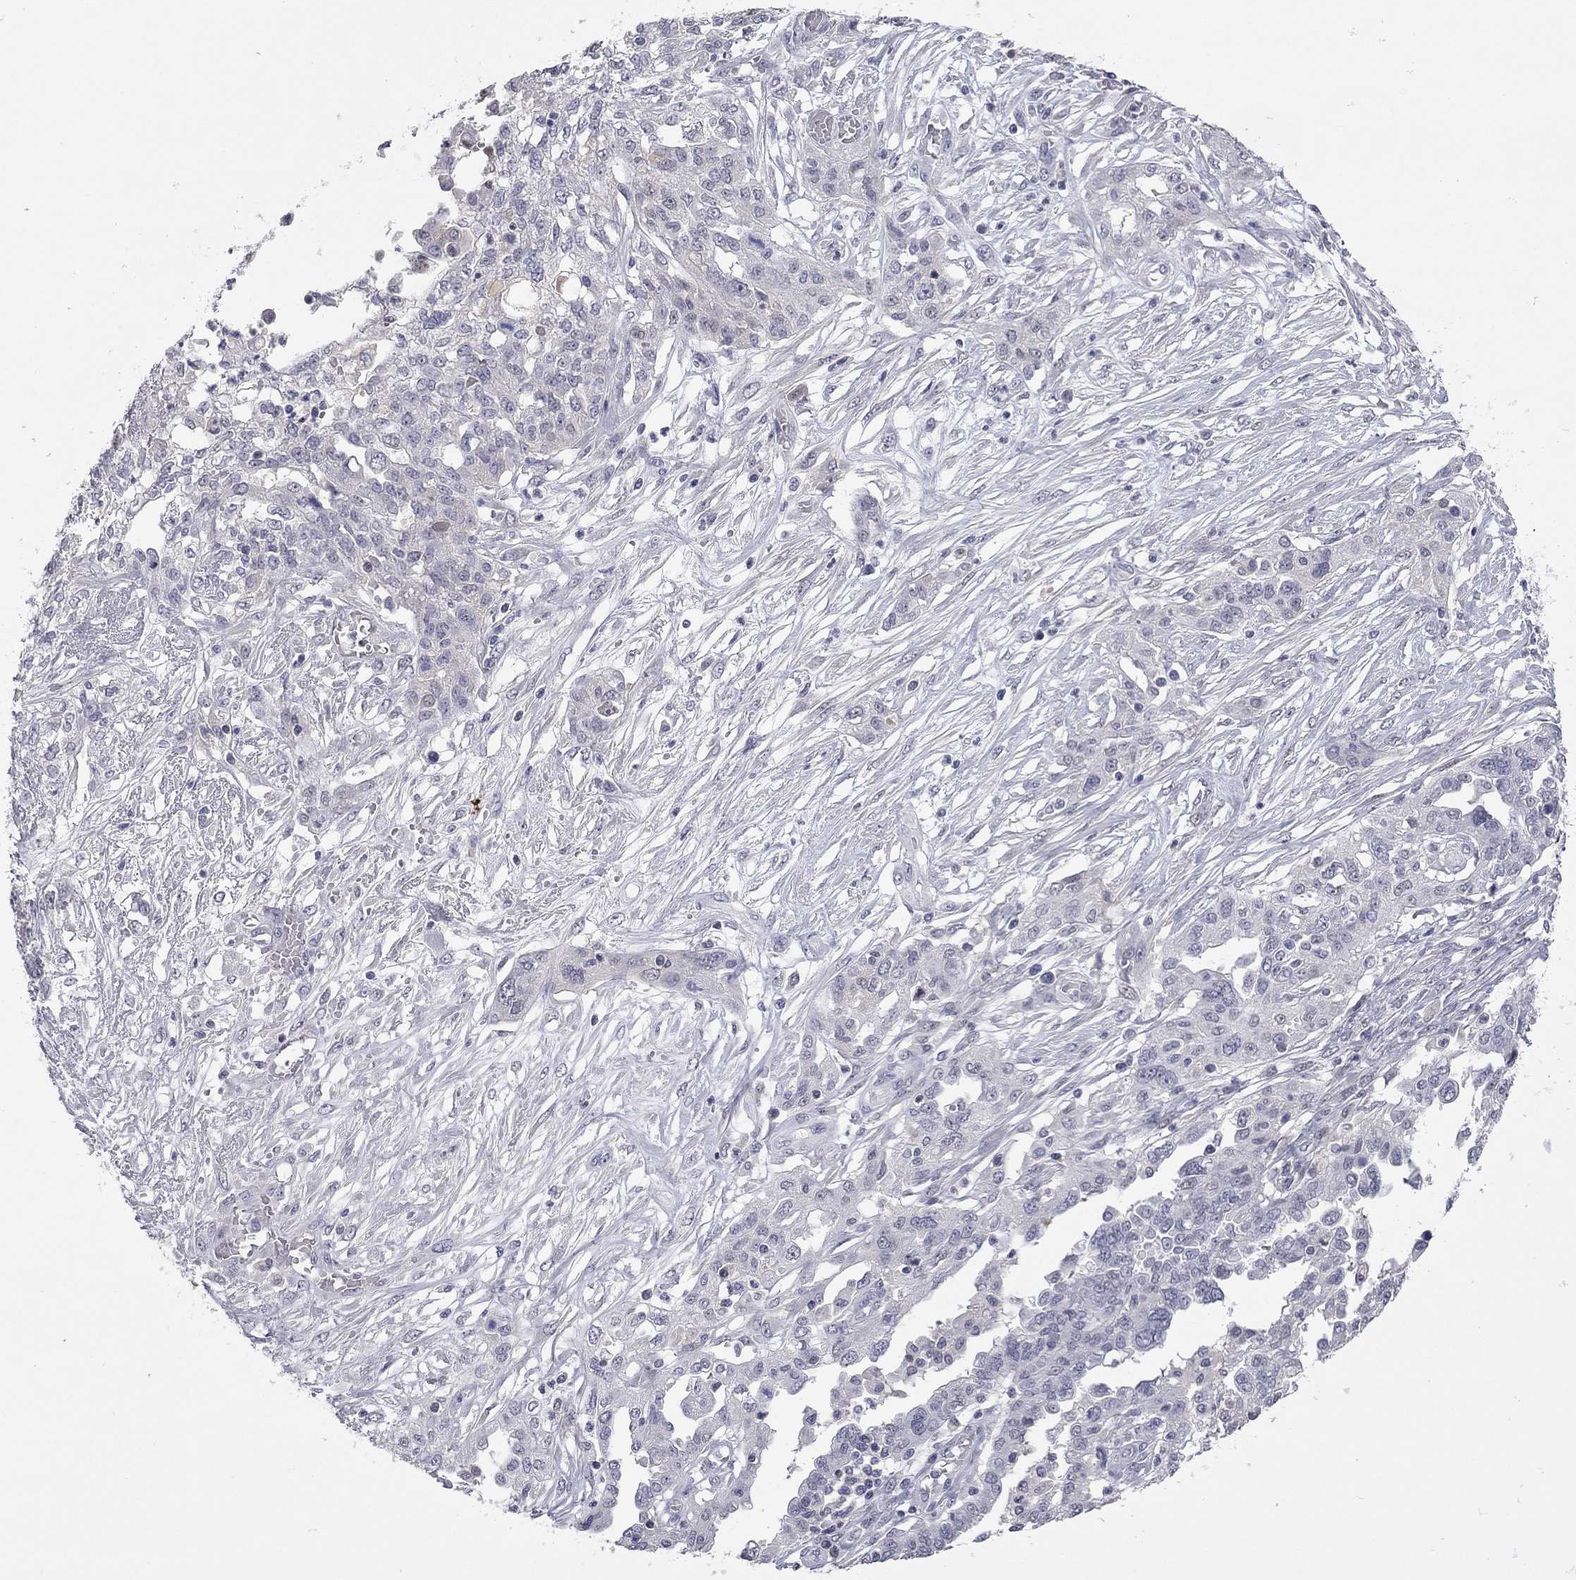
{"staining": {"intensity": "negative", "quantity": "none", "location": "none"}, "tissue": "ovarian cancer", "cell_type": "Tumor cells", "image_type": "cancer", "snomed": [{"axis": "morphology", "description": "Cystadenocarcinoma, serous, NOS"}, {"axis": "topography", "description": "Ovary"}], "caption": "Immunohistochemical staining of human ovarian serous cystadenocarcinoma shows no significant expression in tumor cells.", "gene": "SLC51A", "patient": {"sex": "female", "age": 67}}